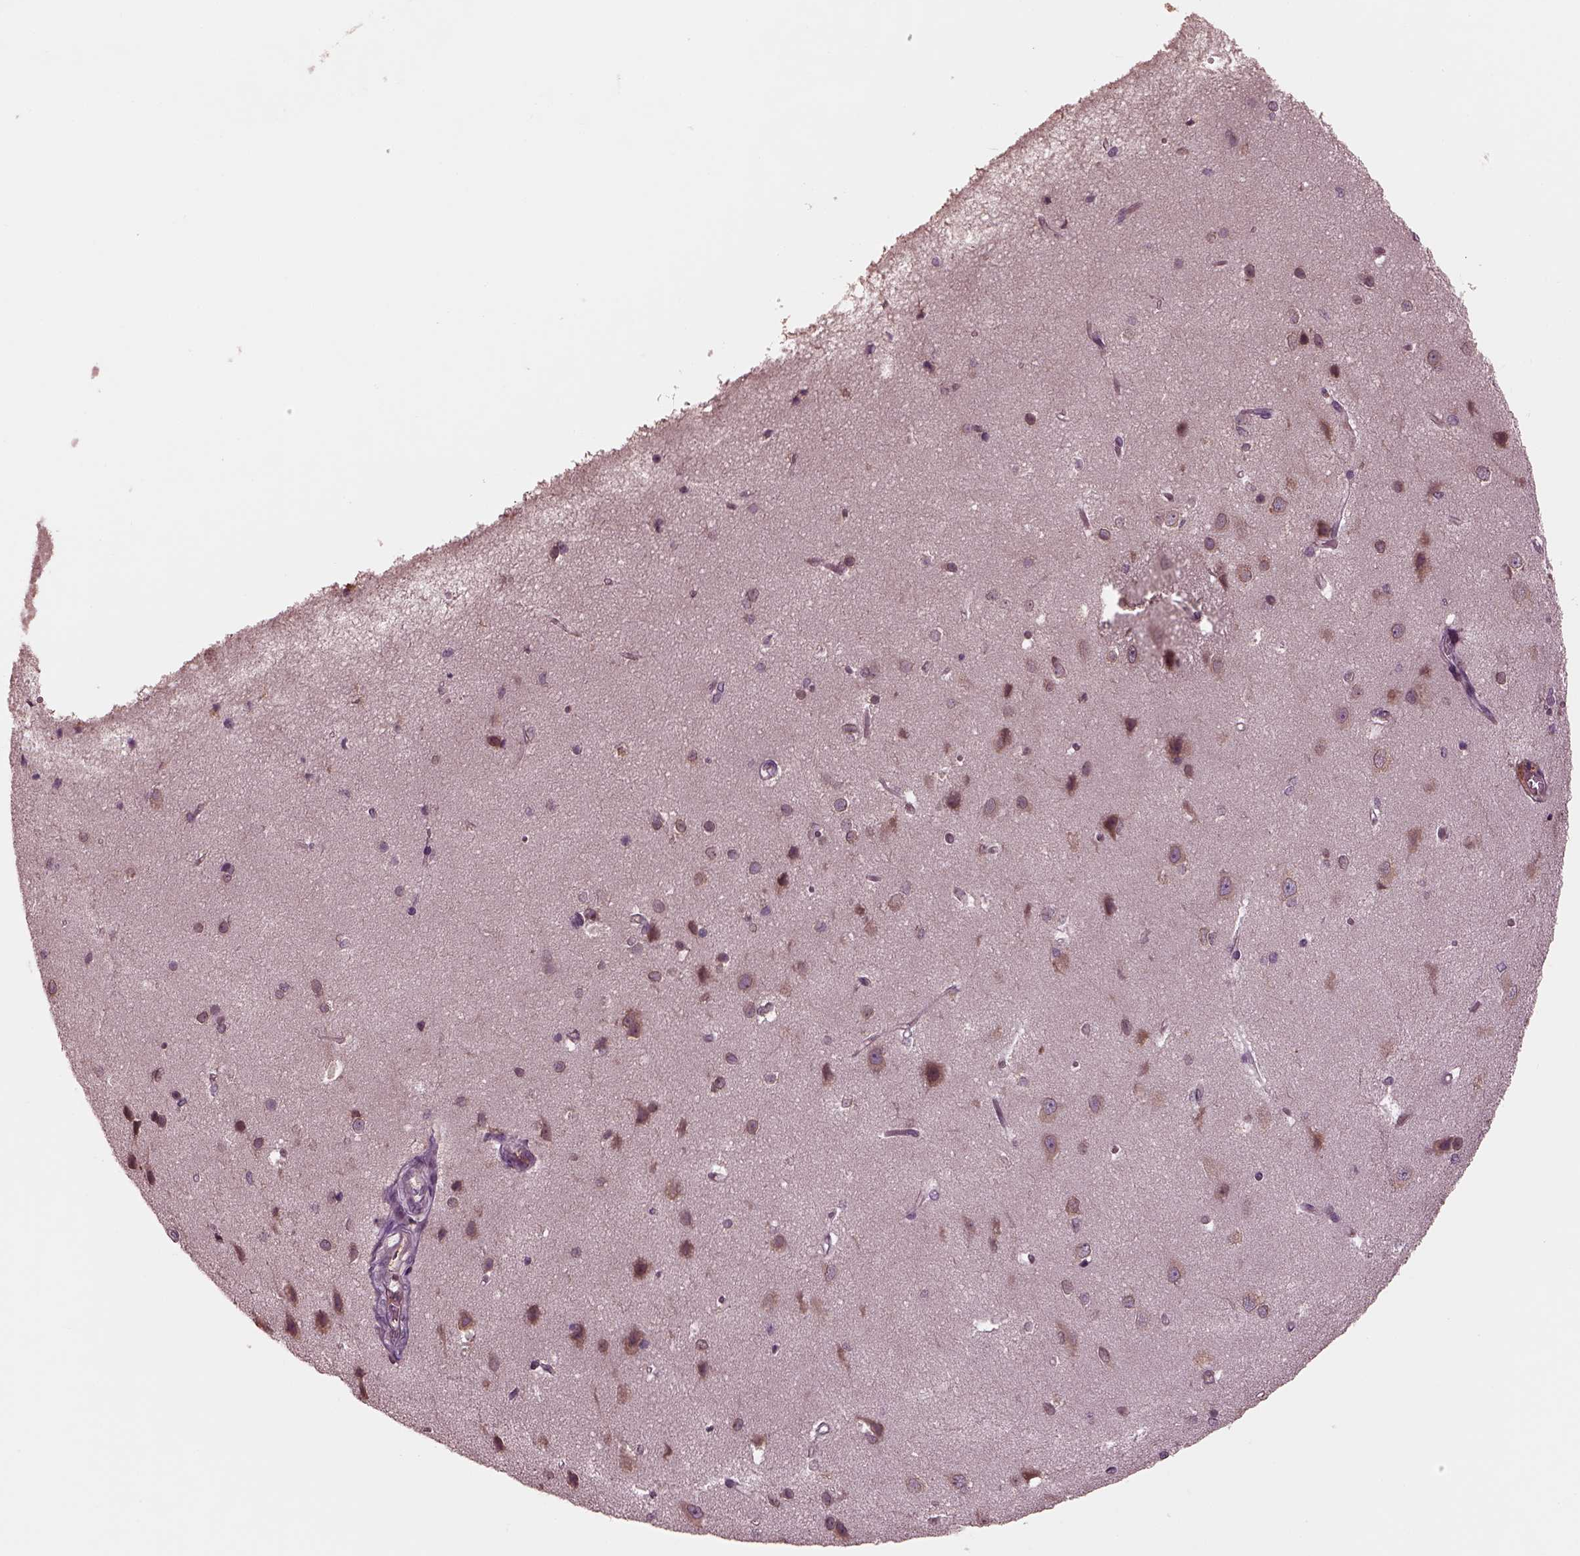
{"staining": {"intensity": "negative", "quantity": "none", "location": "none"}, "tissue": "cerebral cortex", "cell_type": "Endothelial cells", "image_type": "normal", "snomed": [{"axis": "morphology", "description": "Normal tissue, NOS"}, {"axis": "topography", "description": "Cerebral cortex"}], "caption": "Immunohistochemistry micrograph of unremarkable cerebral cortex: cerebral cortex stained with DAB (3,3'-diaminobenzidine) exhibits no significant protein staining in endothelial cells.", "gene": "PORCN", "patient": {"sex": "male", "age": 37}}